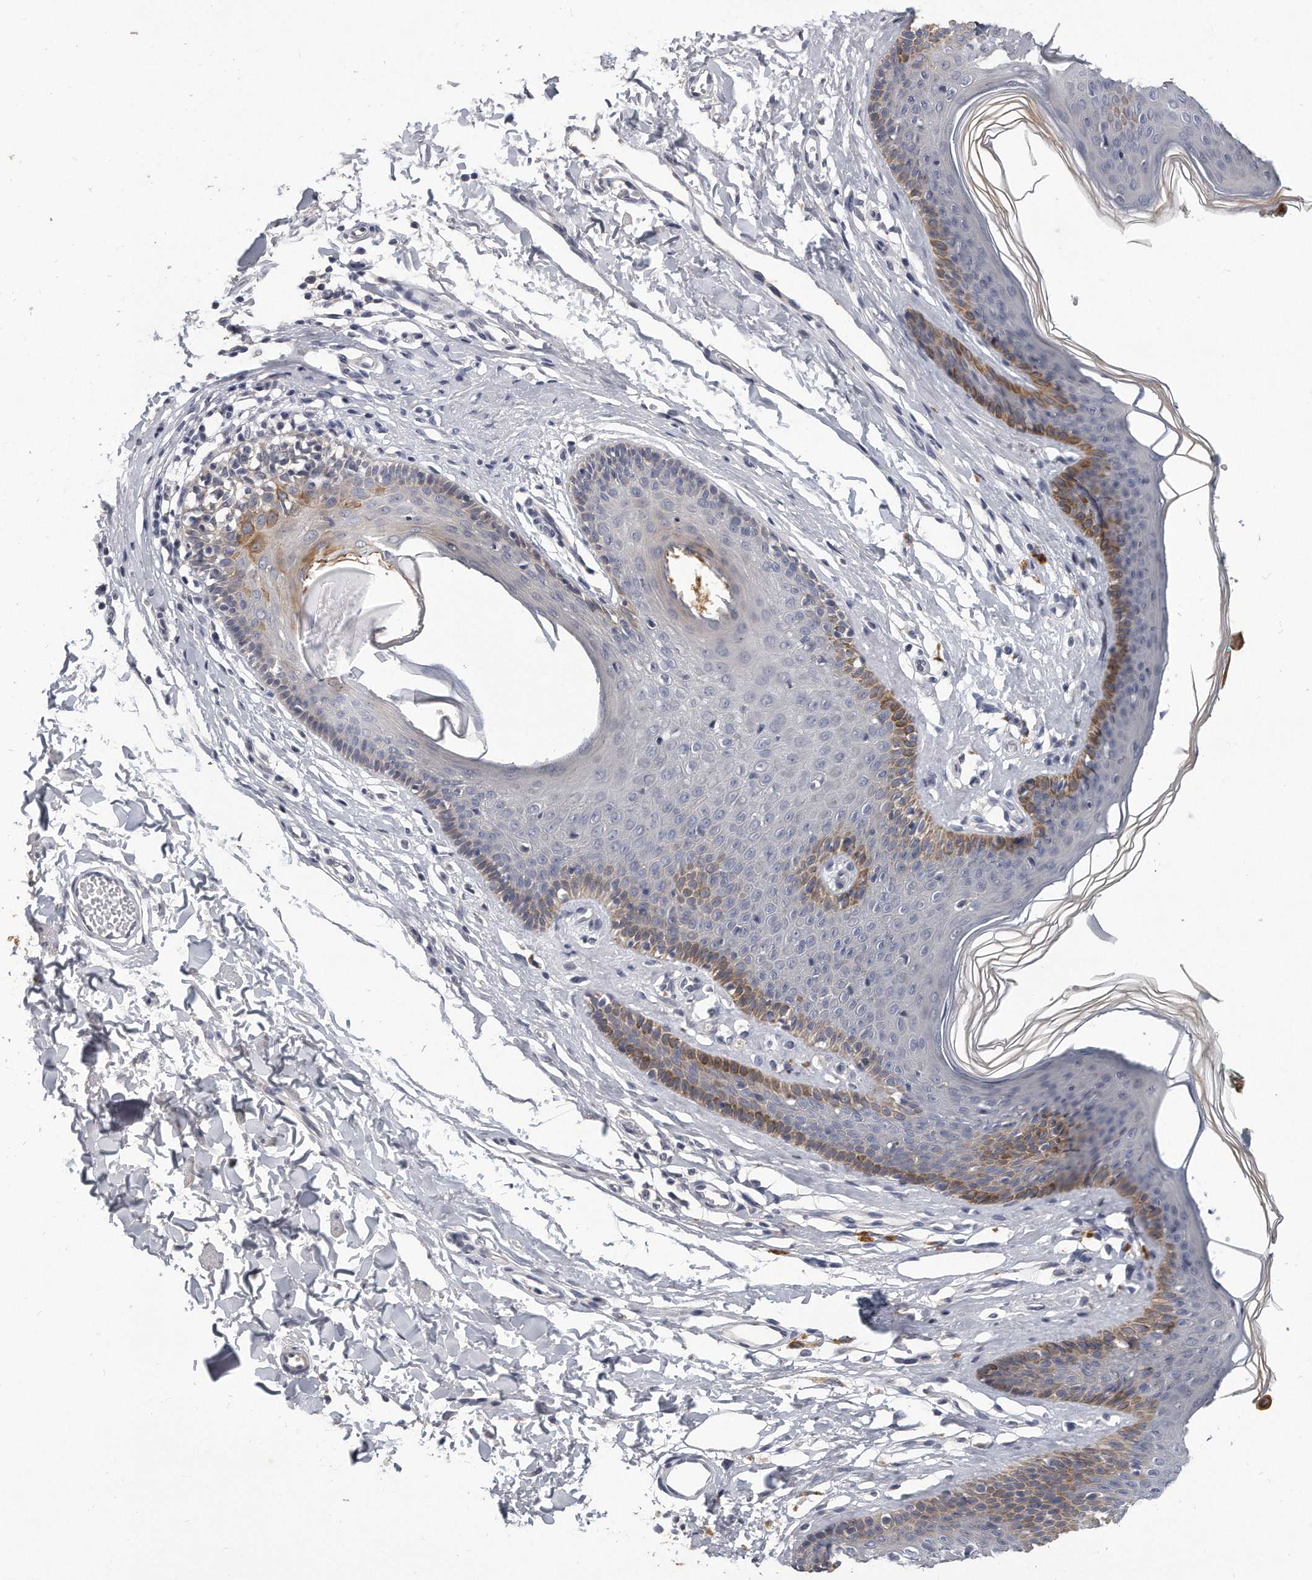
{"staining": {"intensity": "moderate", "quantity": "<25%", "location": "cytoplasmic/membranous"}, "tissue": "skin", "cell_type": "Epidermal cells", "image_type": "normal", "snomed": [{"axis": "morphology", "description": "Normal tissue, NOS"}, {"axis": "morphology", "description": "Squamous cell carcinoma, NOS"}, {"axis": "topography", "description": "Vulva"}], "caption": "Epidermal cells demonstrate moderate cytoplasmic/membranous expression in about <25% of cells in normal skin. The protein is stained brown, and the nuclei are stained in blue (DAB (3,3'-diaminobenzidine) IHC with brightfield microscopy, high magnification).", "gene": "KLHL7", "patient": {"sex": "female", "age": 85}}